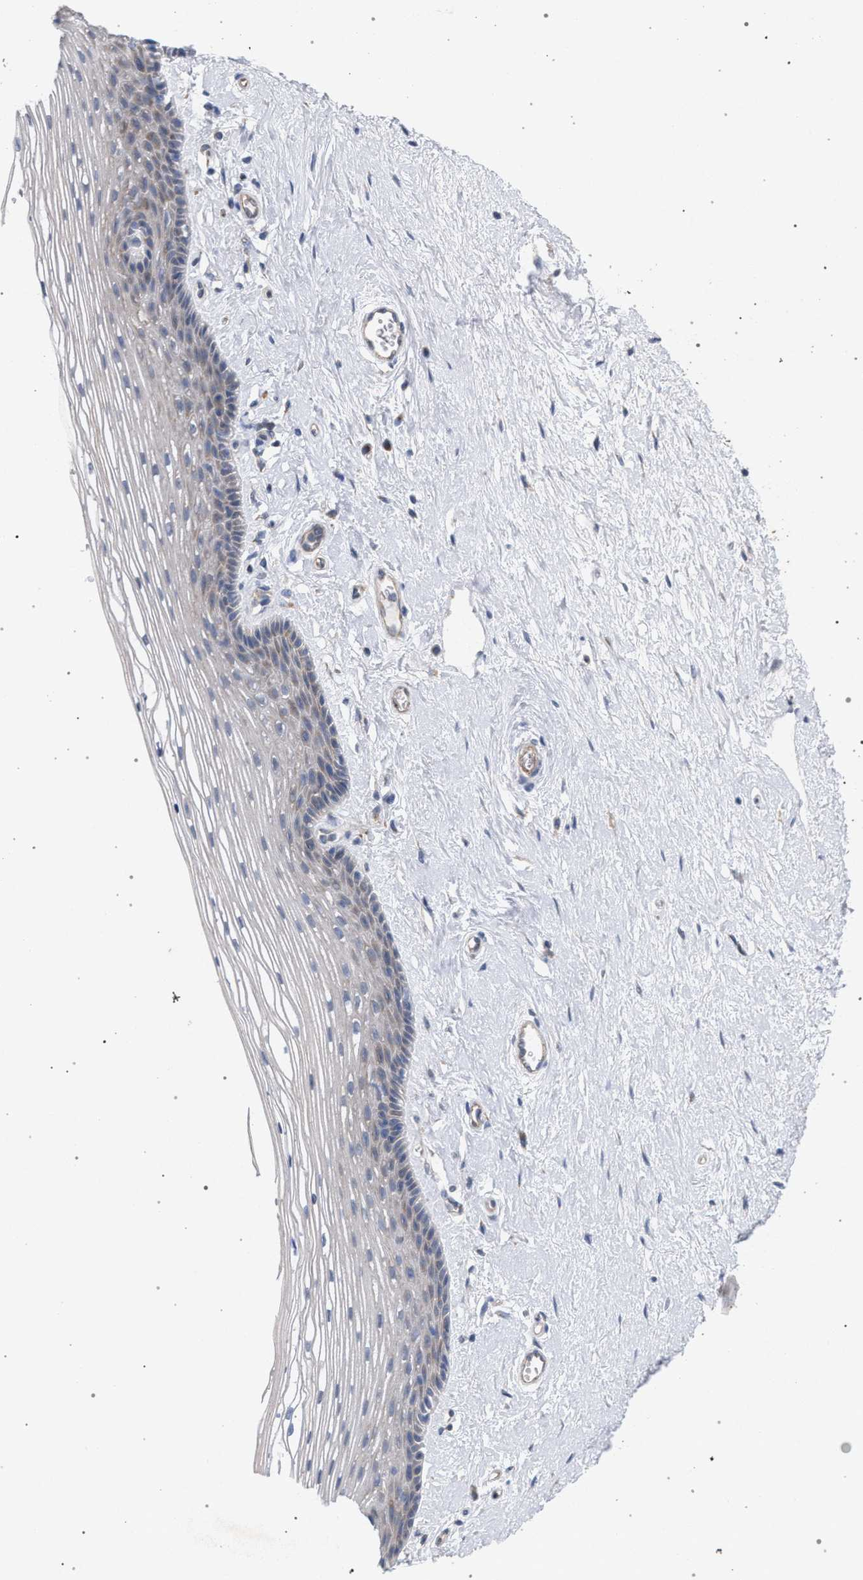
{"staining": {"intensity": "weak", "quantity": "<25%", "location": "cytoplasmic/membranous"}, "tissue": "vagina", "cell_type": "Squamous epithelial cells", "image_type": "normal", "snomed": [{"axis": "morphology", "description": "Normal tissue, NOS"}, {"axis": "topography", "description": "Vagina"}], "caption": "Human vagina stained for a protein using immunohistochemistry demonstrates no positivity in squamous epithelial cells.", "gene": "MAMDC2", "patient": {"sex": "female", "age": 46}}